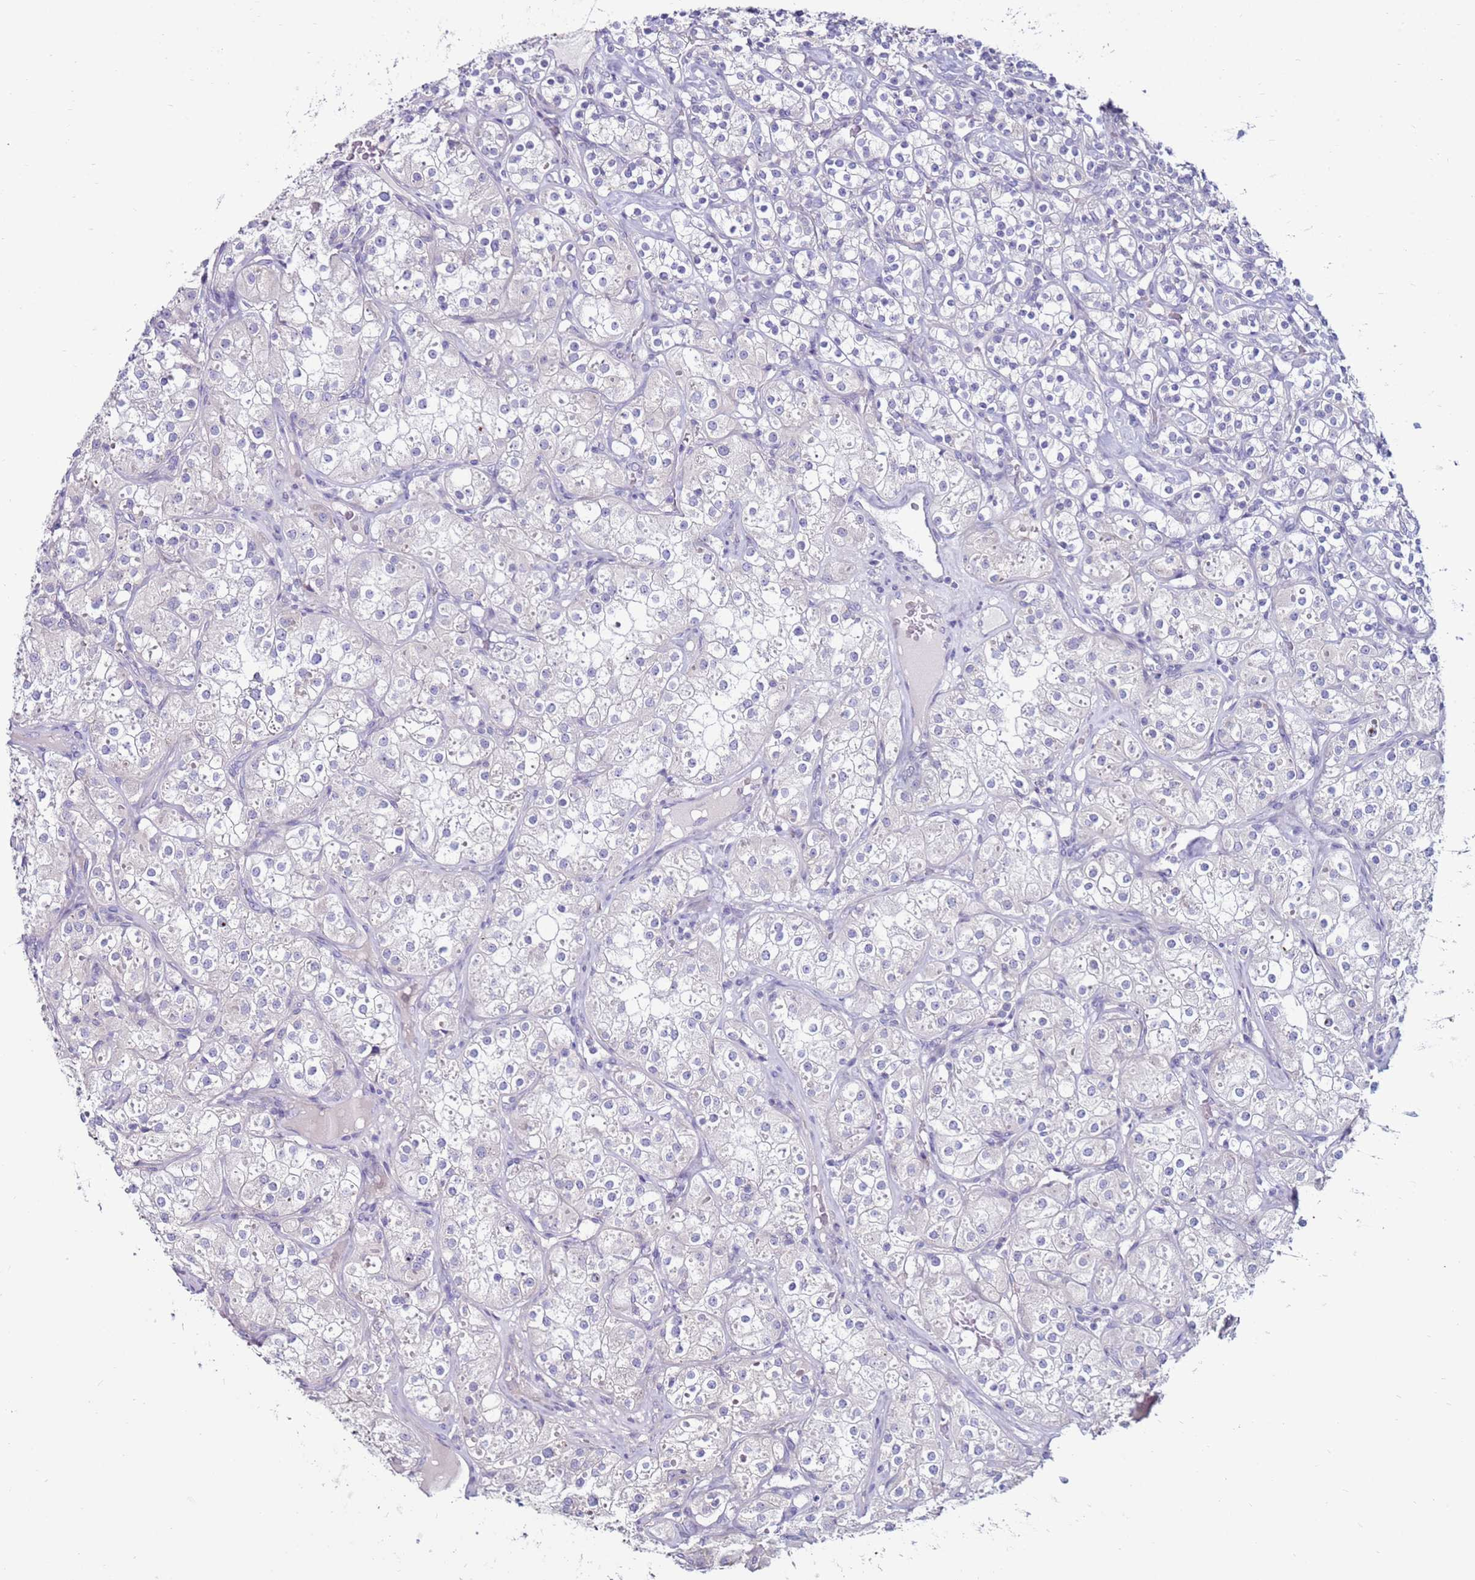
{"staining": {"intensity": "negative", "quantity": "none", "location": "none"}, "tissue": "renal cancer", "cell_type": "Tumor cells", "image_type": "cancer", "snomed": [{"axis": "morphology", "description": "Adenocarcinoma, NOS"}, {"axis": "topography", "description": "Kidney"}], "caption": "A high-resolution micrograph shows immunohistochemistry (IHC) staining of renal cancer (adenocarcinoma), which demonstrates no significant positivity in tumor cells.", "gene": "GPN3", "patient": {"sex": "male", "age": 77}}